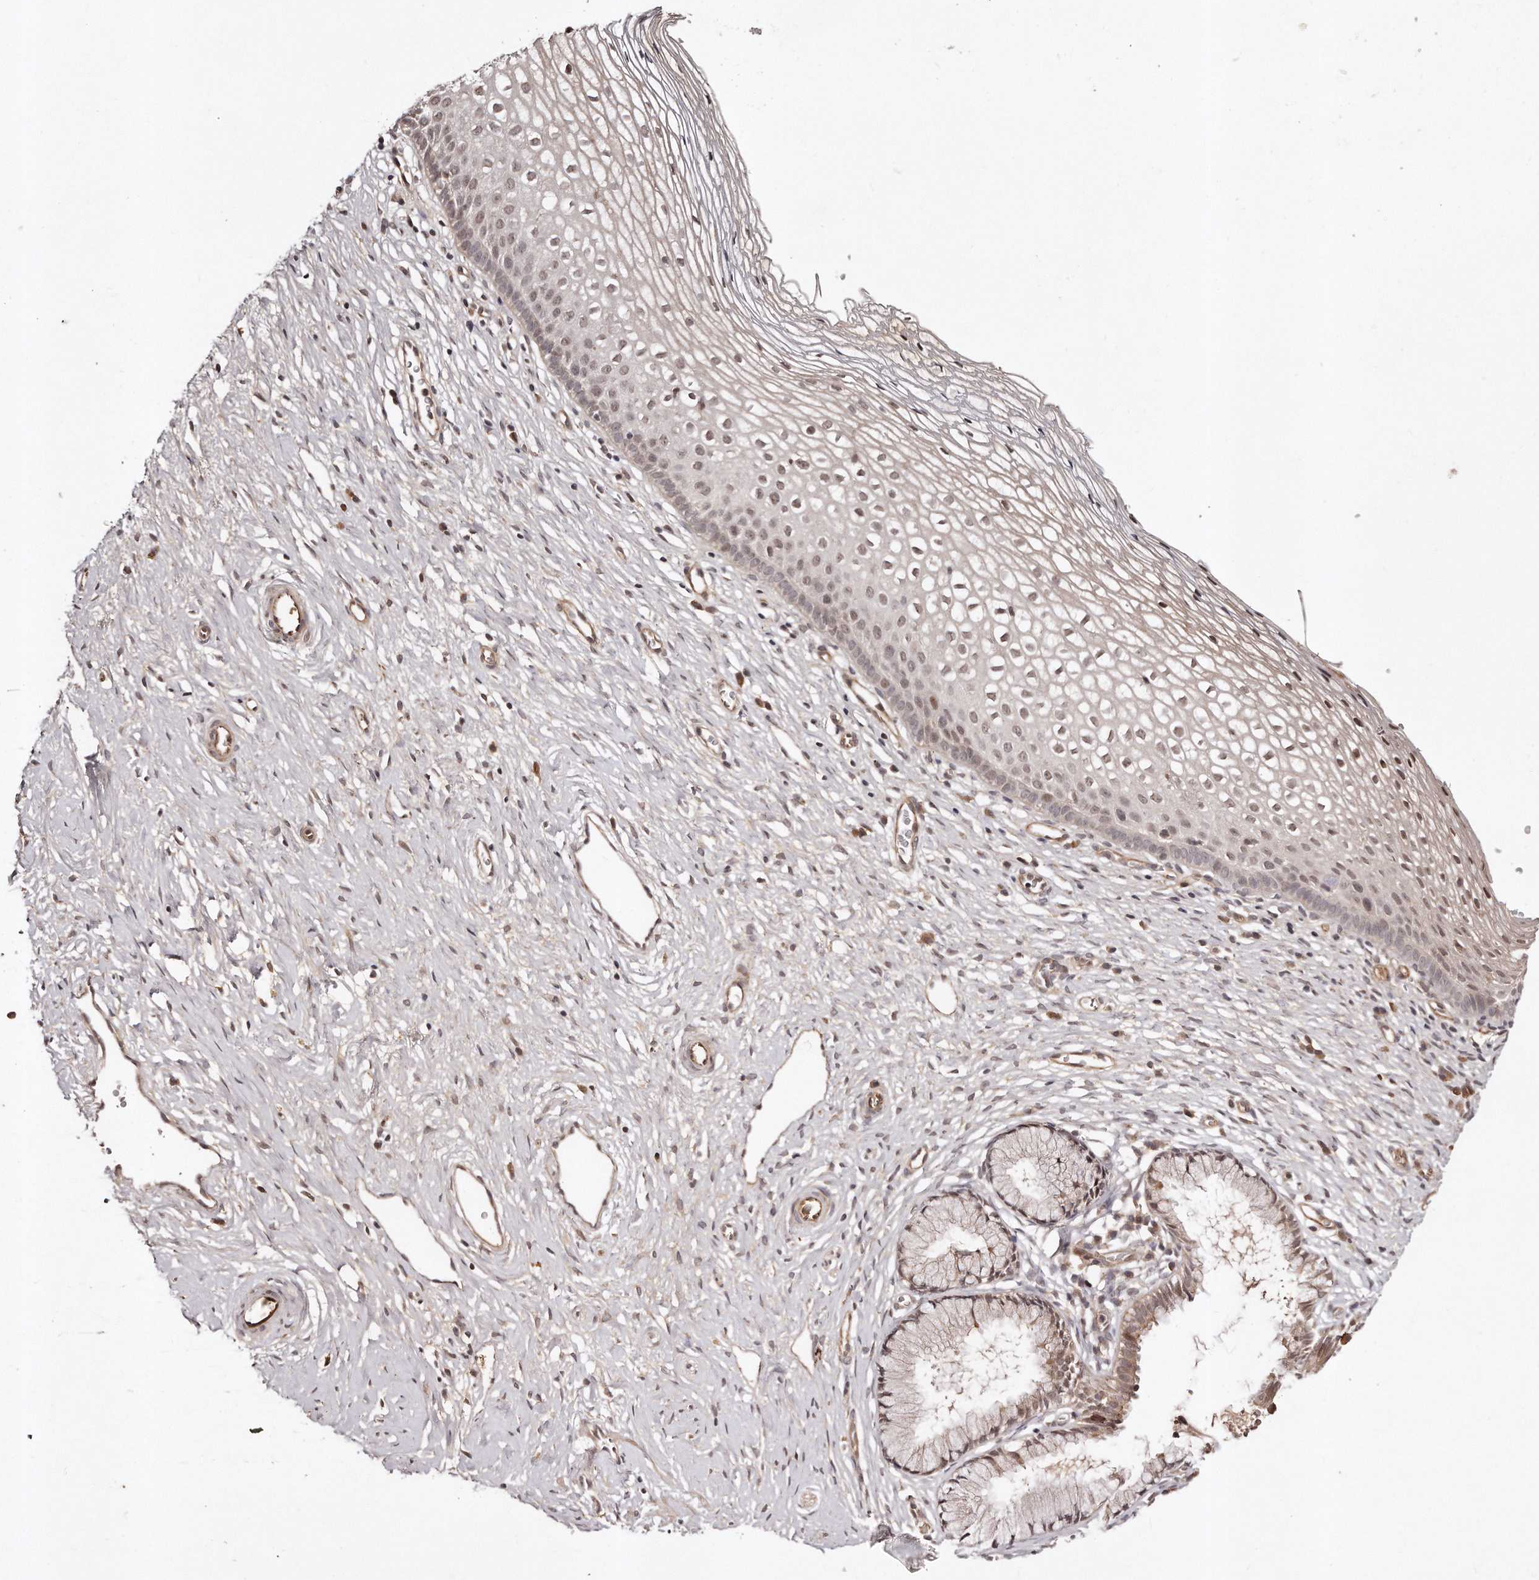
{"staining": {"intensity": "moderate", "quantity": ">75%", "location": "cytoplasmic/membranous,nuclear"}, "tissue": "cervix", "cell_type": "Glandular cells", "image_type": "normal", "snomed": [{"axis": "morphology", "description": "Normal tissue, NOS"}, {"axis": "topography", "description": "Cervix"}], "caption": "IHC histopathology image of normal human cervix stained for a protein (brown), which demonstrates medium levels of moderate cytoplasmic/membranous,nuclear staining in about >75% of glandular cells.", "gene": "SOX4", "patient": {"sex": "female", "age": 27}}